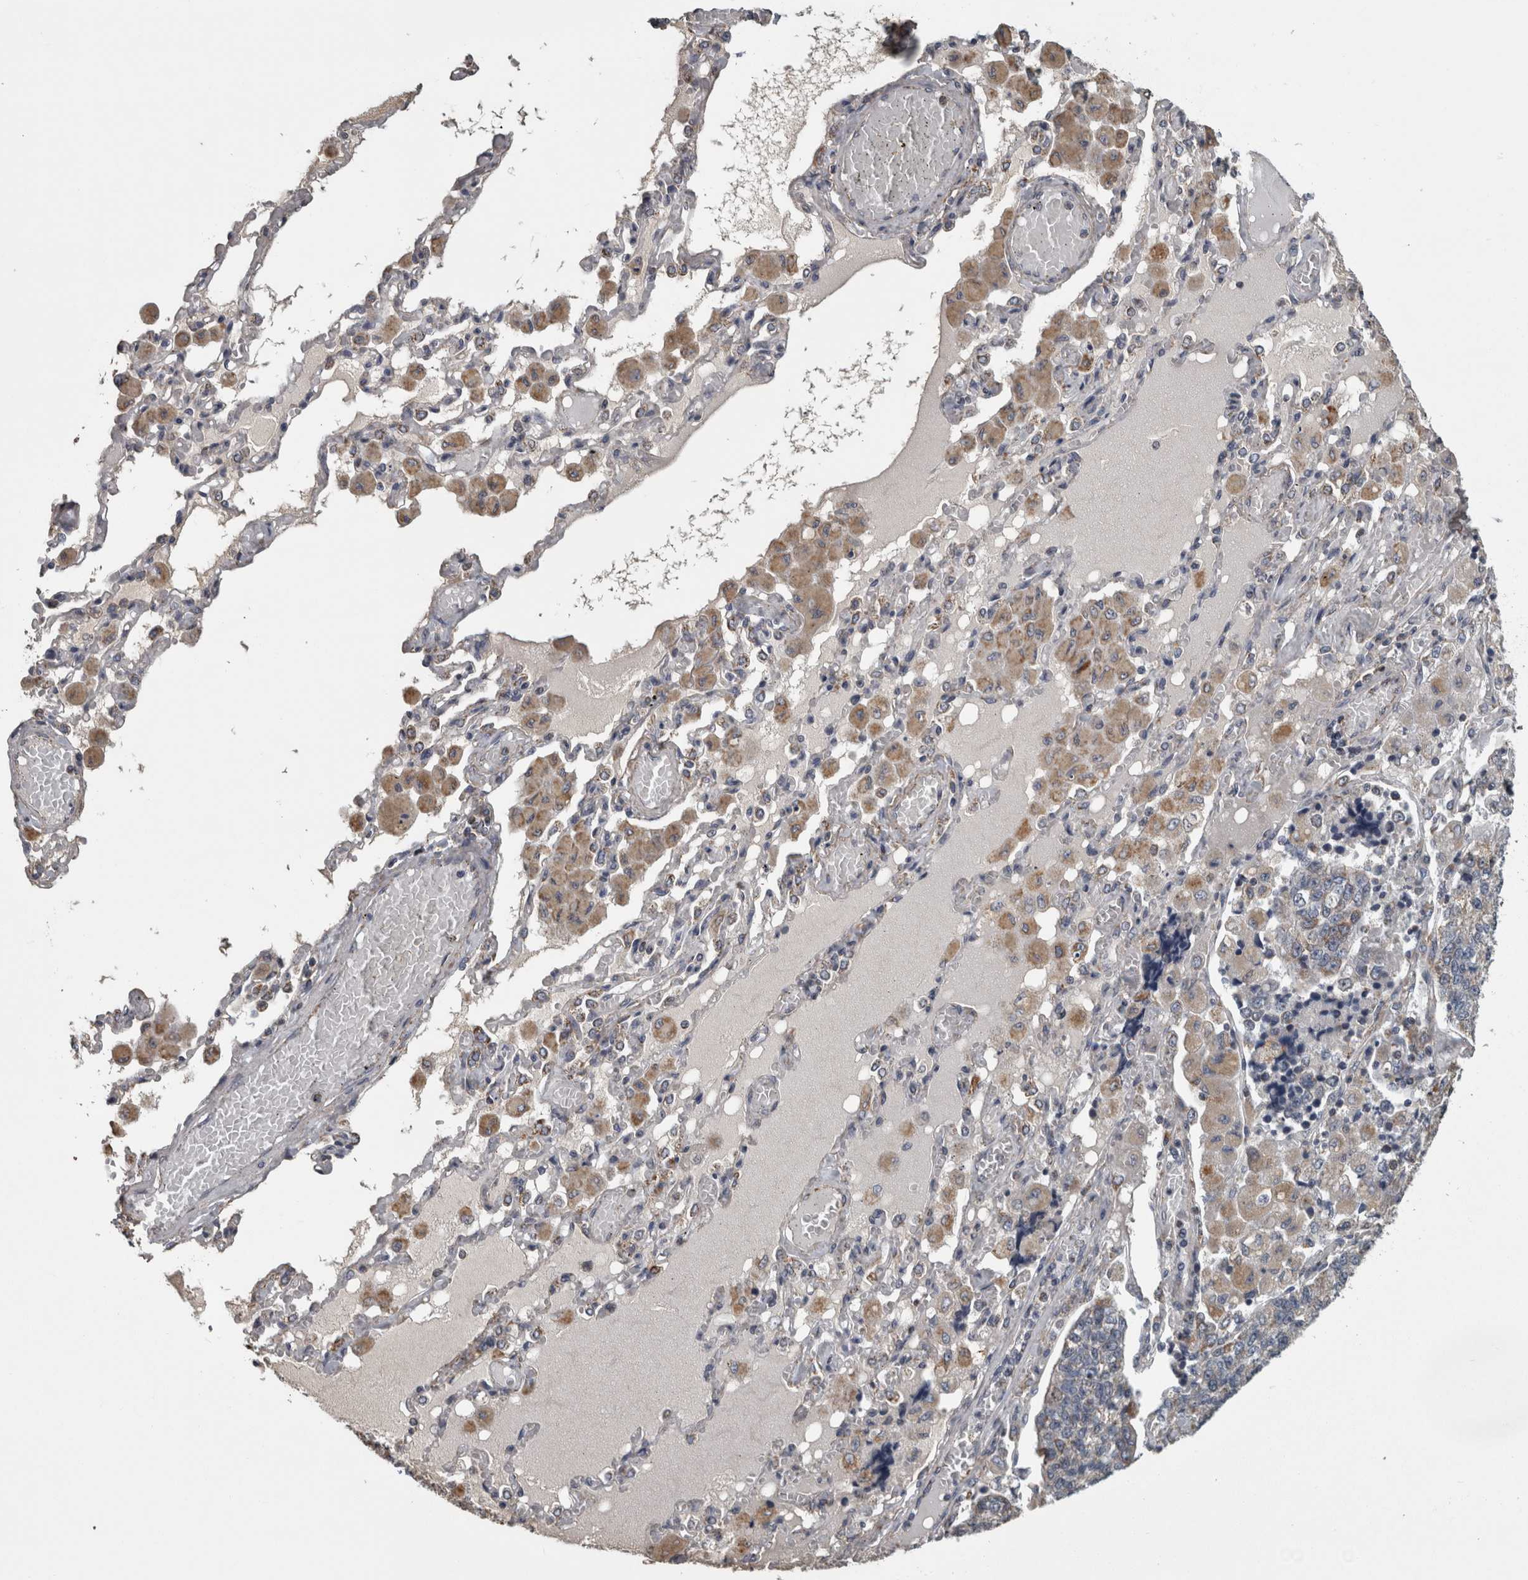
{"staining": {"intensity": "weak", "quantity": "<25%", "location": "cytoplasmic/membranous"}, "tissue": "lung cancer", "cell_type": "Tumor cells", "image_type": "cancer", "snomed": [{"axis": "morphology", "description": "Adenocarcinoma, NOS"}, {"axis": "topography", "description": "Lung"}], "caption": "DAB immunohistochemical staining of human lung adenocarcinoma displays no significant expression in tumor cells.", "gene": "FRK", "patient": {"sex": "male", "age": 49}}